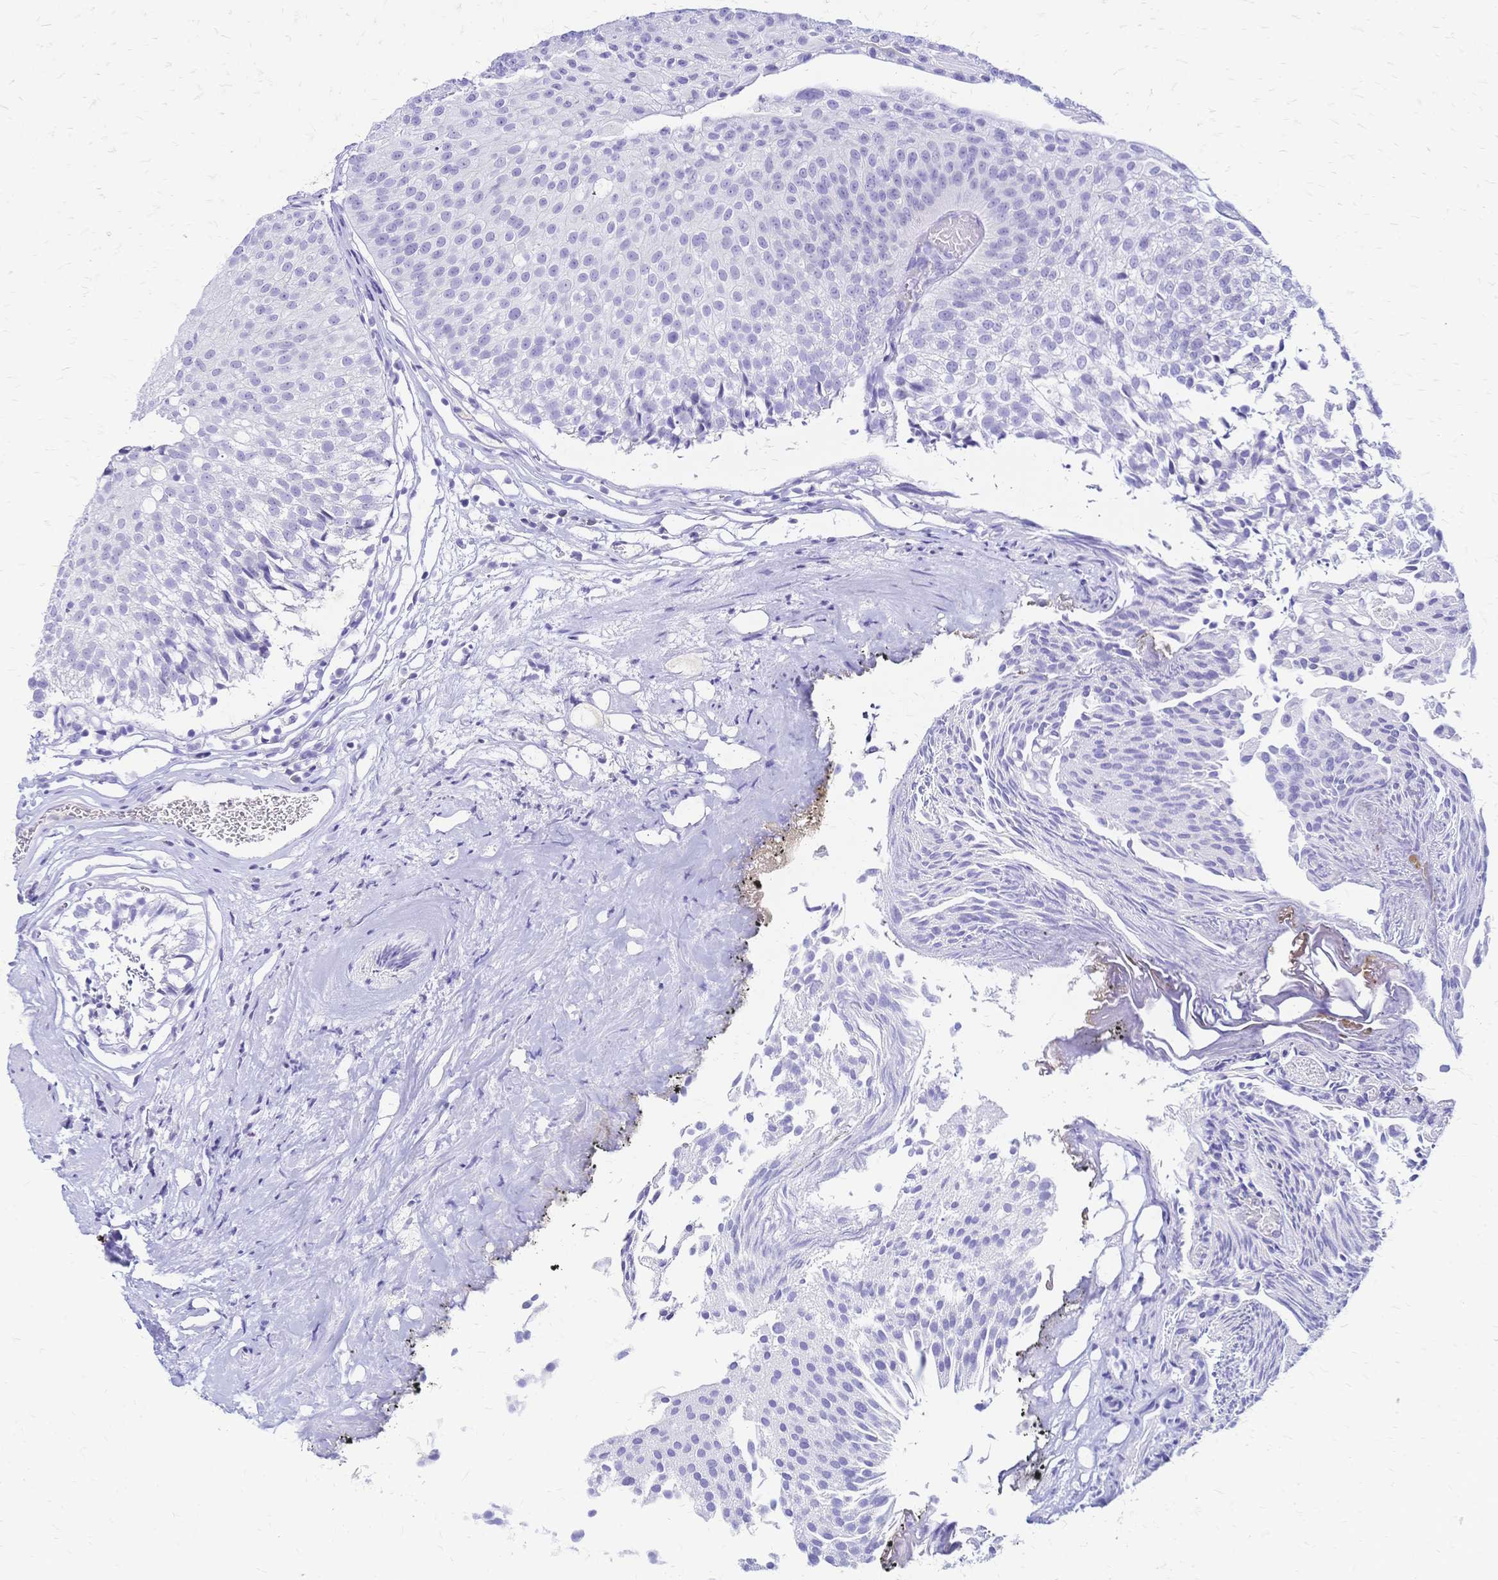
{"staining": {"intensity": "negative", "quantity": "none", "location": "none"}, "tissue": "urothelial cancer", "cell_type": "Tumor cells", "image_type": "cancer", "snomed": [{"axis": "morphology", "description": "Urothelial carcinoma, Low grade"}, {"axis": "topography", "description": "Urinary bladder"}], "caption": "Immunohistochemical staining of human low-grade urothelial carcinoma shows no significant positivity in tumor cells. The staining is performed using DAB brown chromogen with nuclei counter-stained in using hematoxylin.", "gene": "FA2H", "patient": {"sex": "male", "age": 80}}